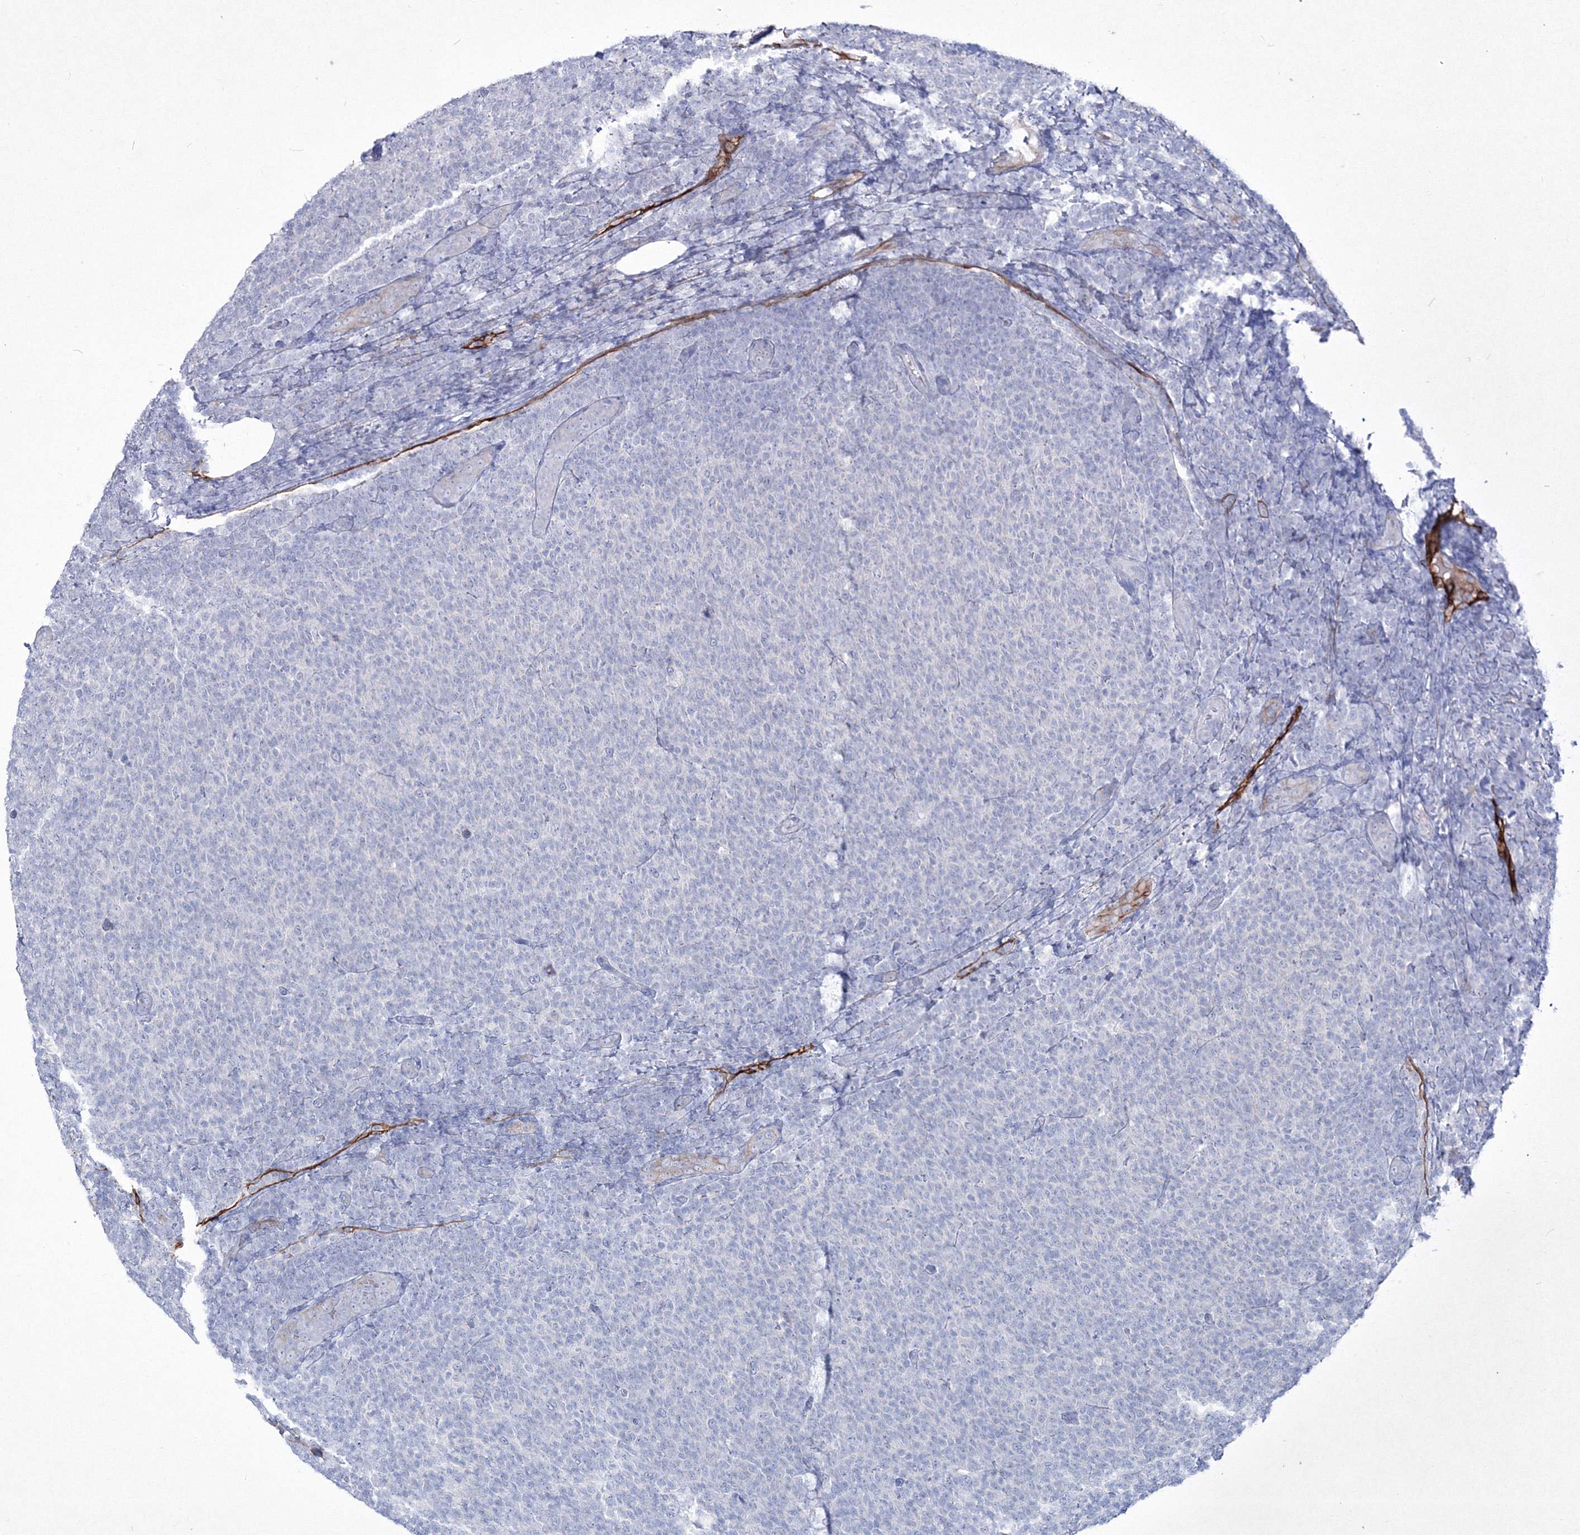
{"staining": {"intensity": "negative", "quantity": "none", "location": "none"}, "tissue": "lymphoma", "cell_type": "Tumor cells", "image_type": "cancer", "snomed": [{"axis": "morphology", "description": "Malignant lymphoma, non-Hodgkin's type, Low grade"}, {"axis": "topography", "description": "Lymph node"}], "caption": "IHC micrograph of neoplastic tissue: lymphoma stained with DAB displays no significant protein expression in tumor cells.", "gene": "TMEM139", "patient": {"sex": "male", "age": 66}}